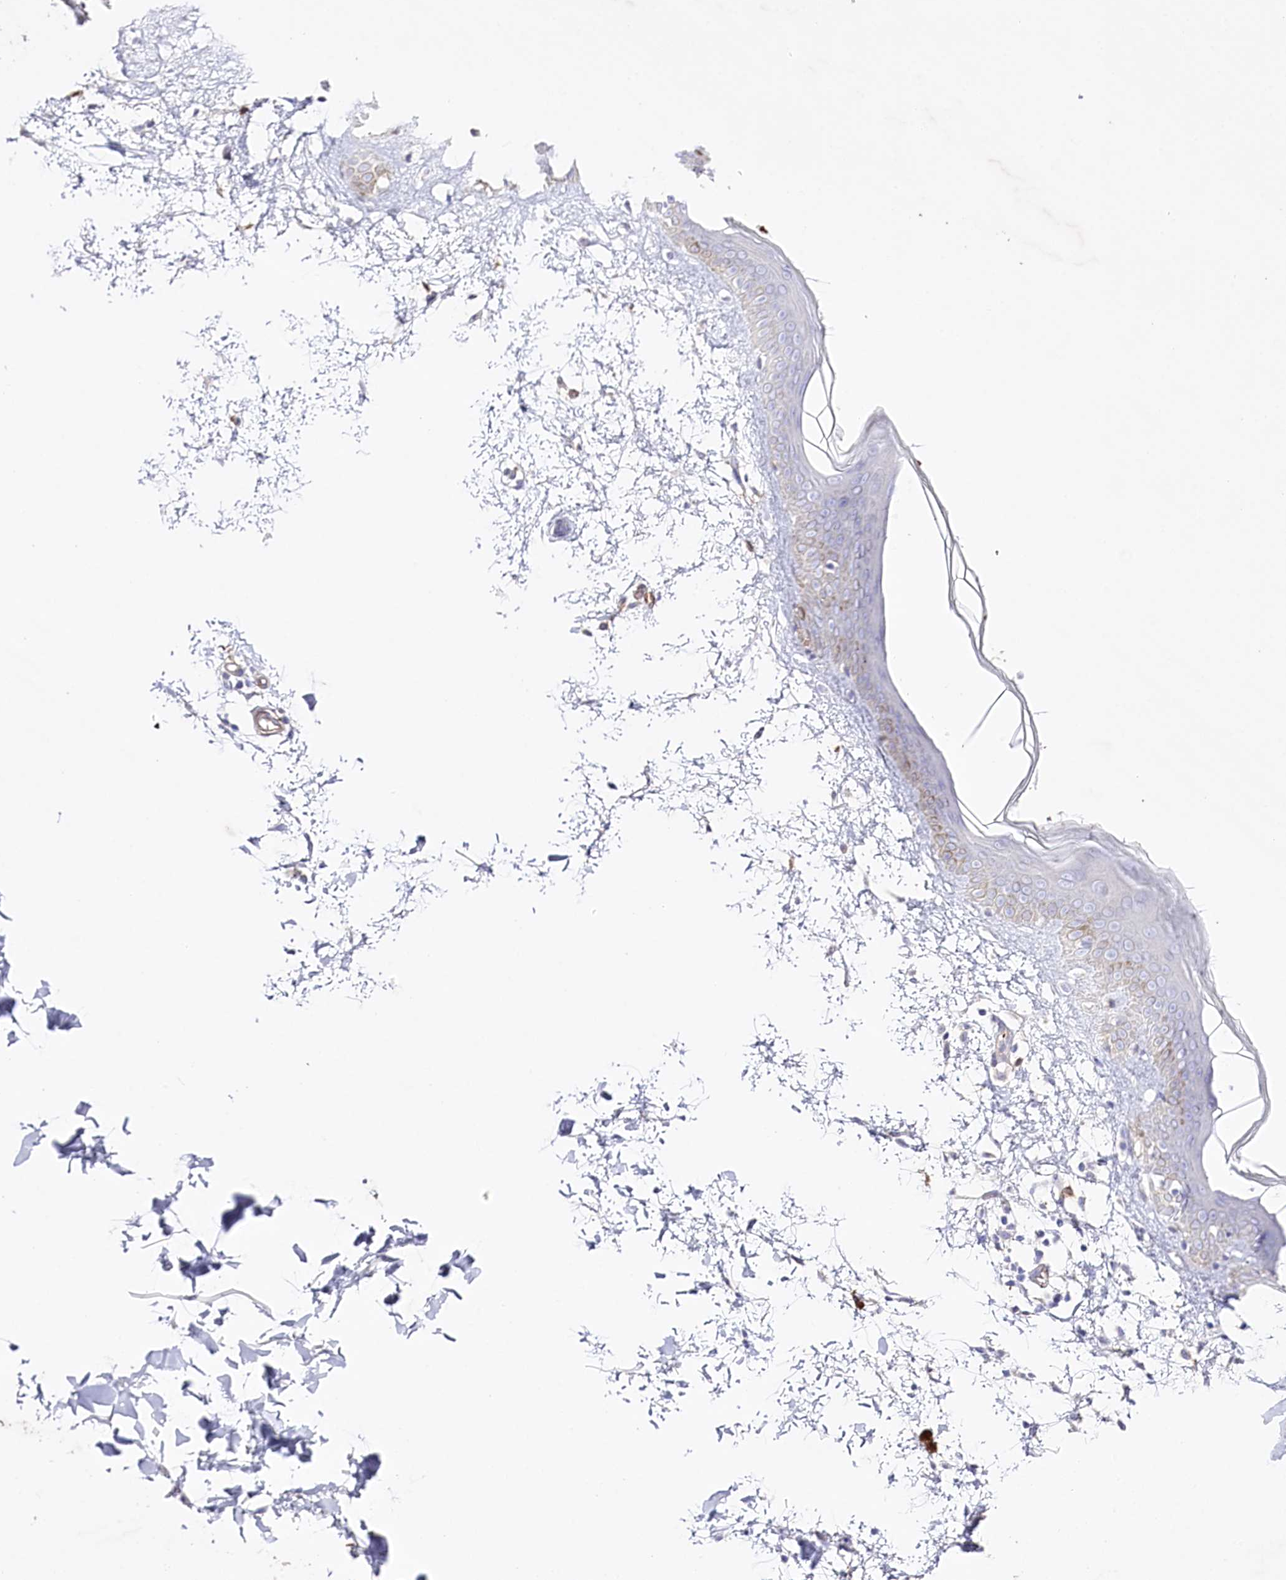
{"staining": {"intensity": "negative", "quantity": "none", "location": "none"}, "tissue": "skin", "cell_type": "Fibroblasts", "image_type": "normal", "snomed": [{"axis": "morphology", "description": "Normal tissue, NOS"}, {"axis": "topography", "description": "Skin"}], "caption": "A high-resolution photomicrograph shows immunohistochemistry staining of unremarkable skin, which shows no significant positivity in fibroblasts.", "gene": "SLC39A10", "patient": {"sex": "female", "age": 58}}